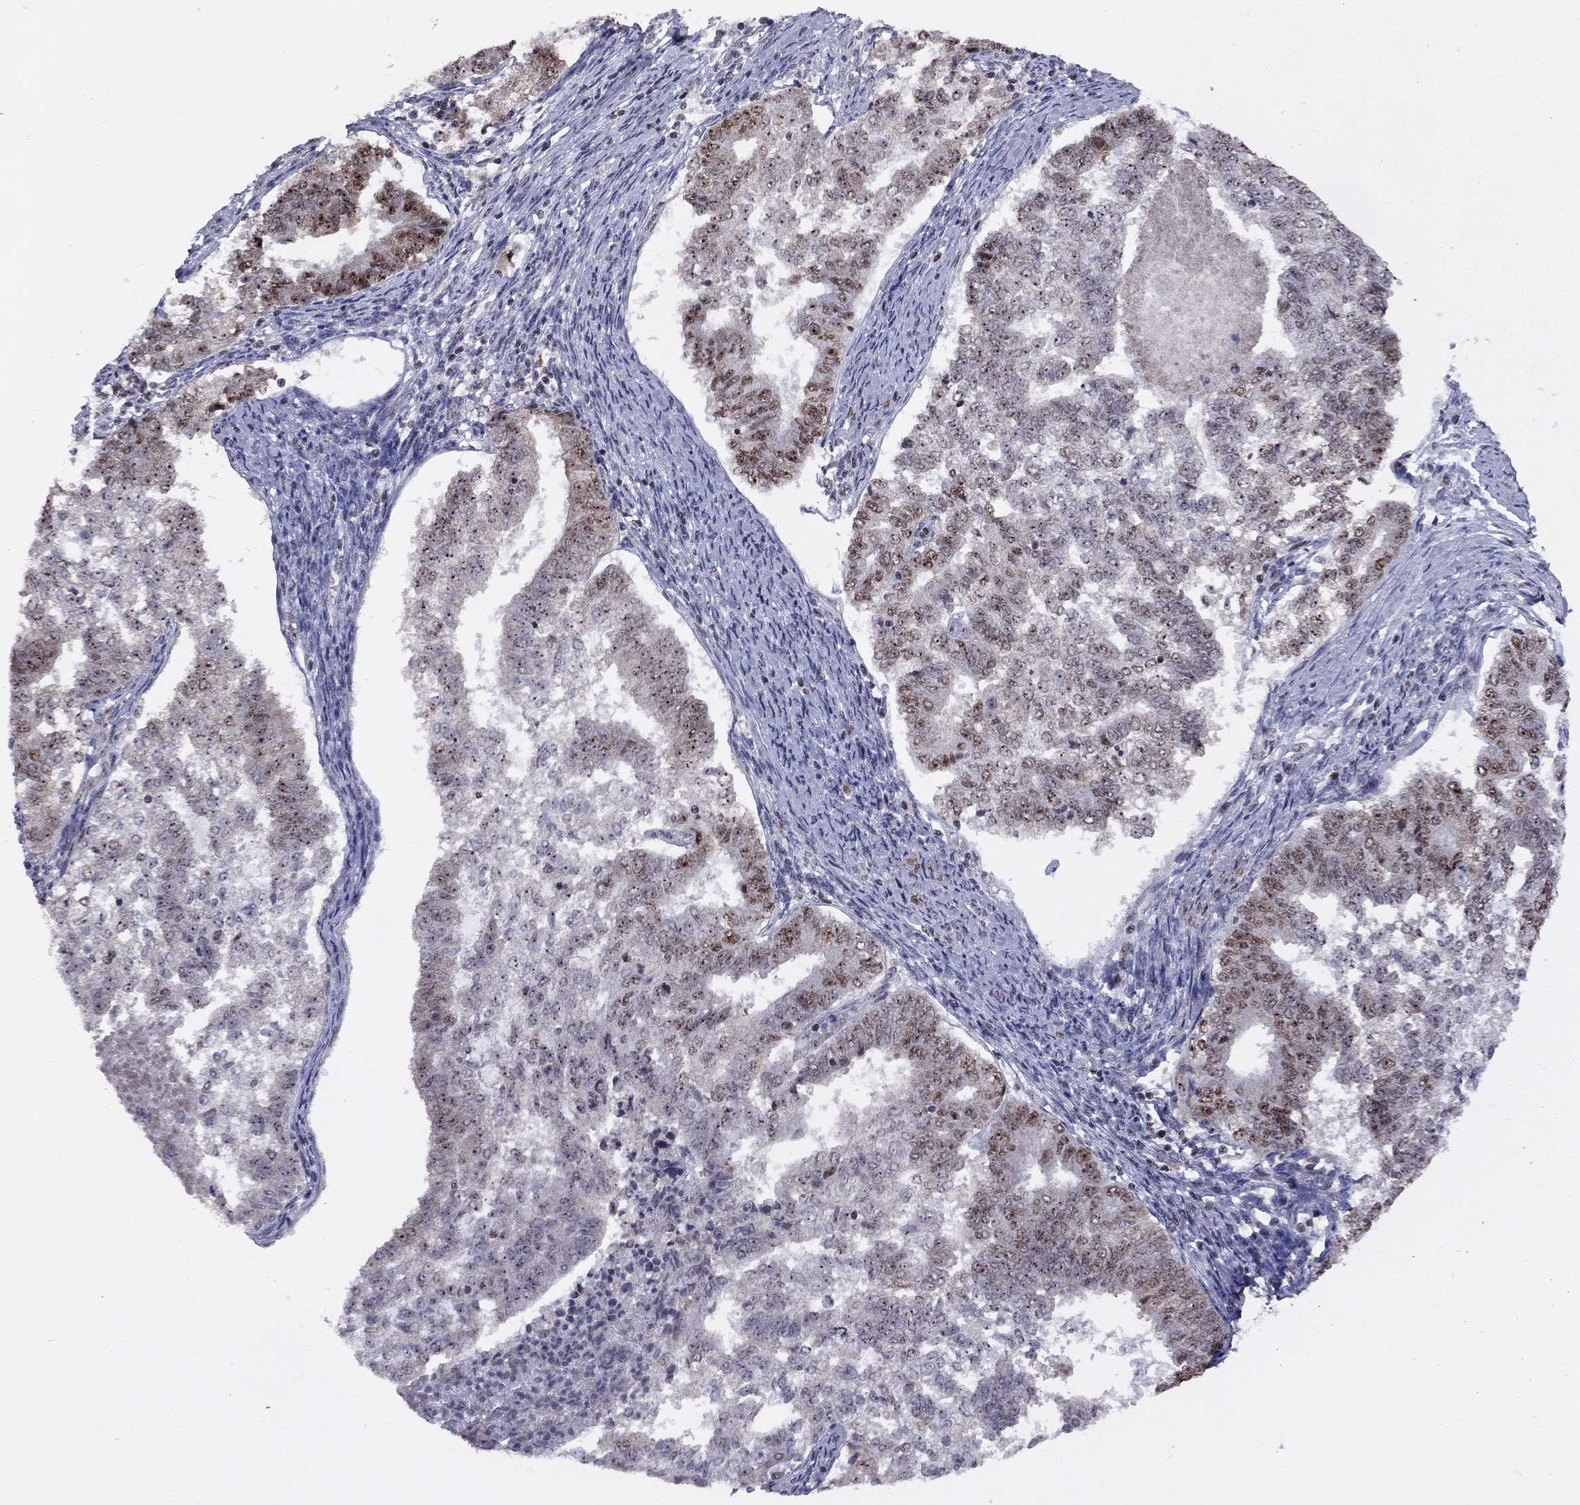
{"staining": {"intensity": "moderate", "quantity": "25%-75%", "location": "nuclear"}, "tissue": "endometrial cancer", "cell_type": "Tumor cells", "image_type": "cancer", "snomed": [{"axis": "morphology", "description": "Adenocarcinoma, NOS"}, {"axis": "topography", "description": "Endometrium"}], "caption": "Endometrial cancer (adenocarcinoma) tissue demonstrates moderate nuclear staining in approximately 25%-75% of tumor cells, visualized by immunohistochemistry. (brown staining indicates protein expression, while blue staining denotes nuclei).", "gene": "SPOUT1", "patient": {"sex": "female", "age": 65}}